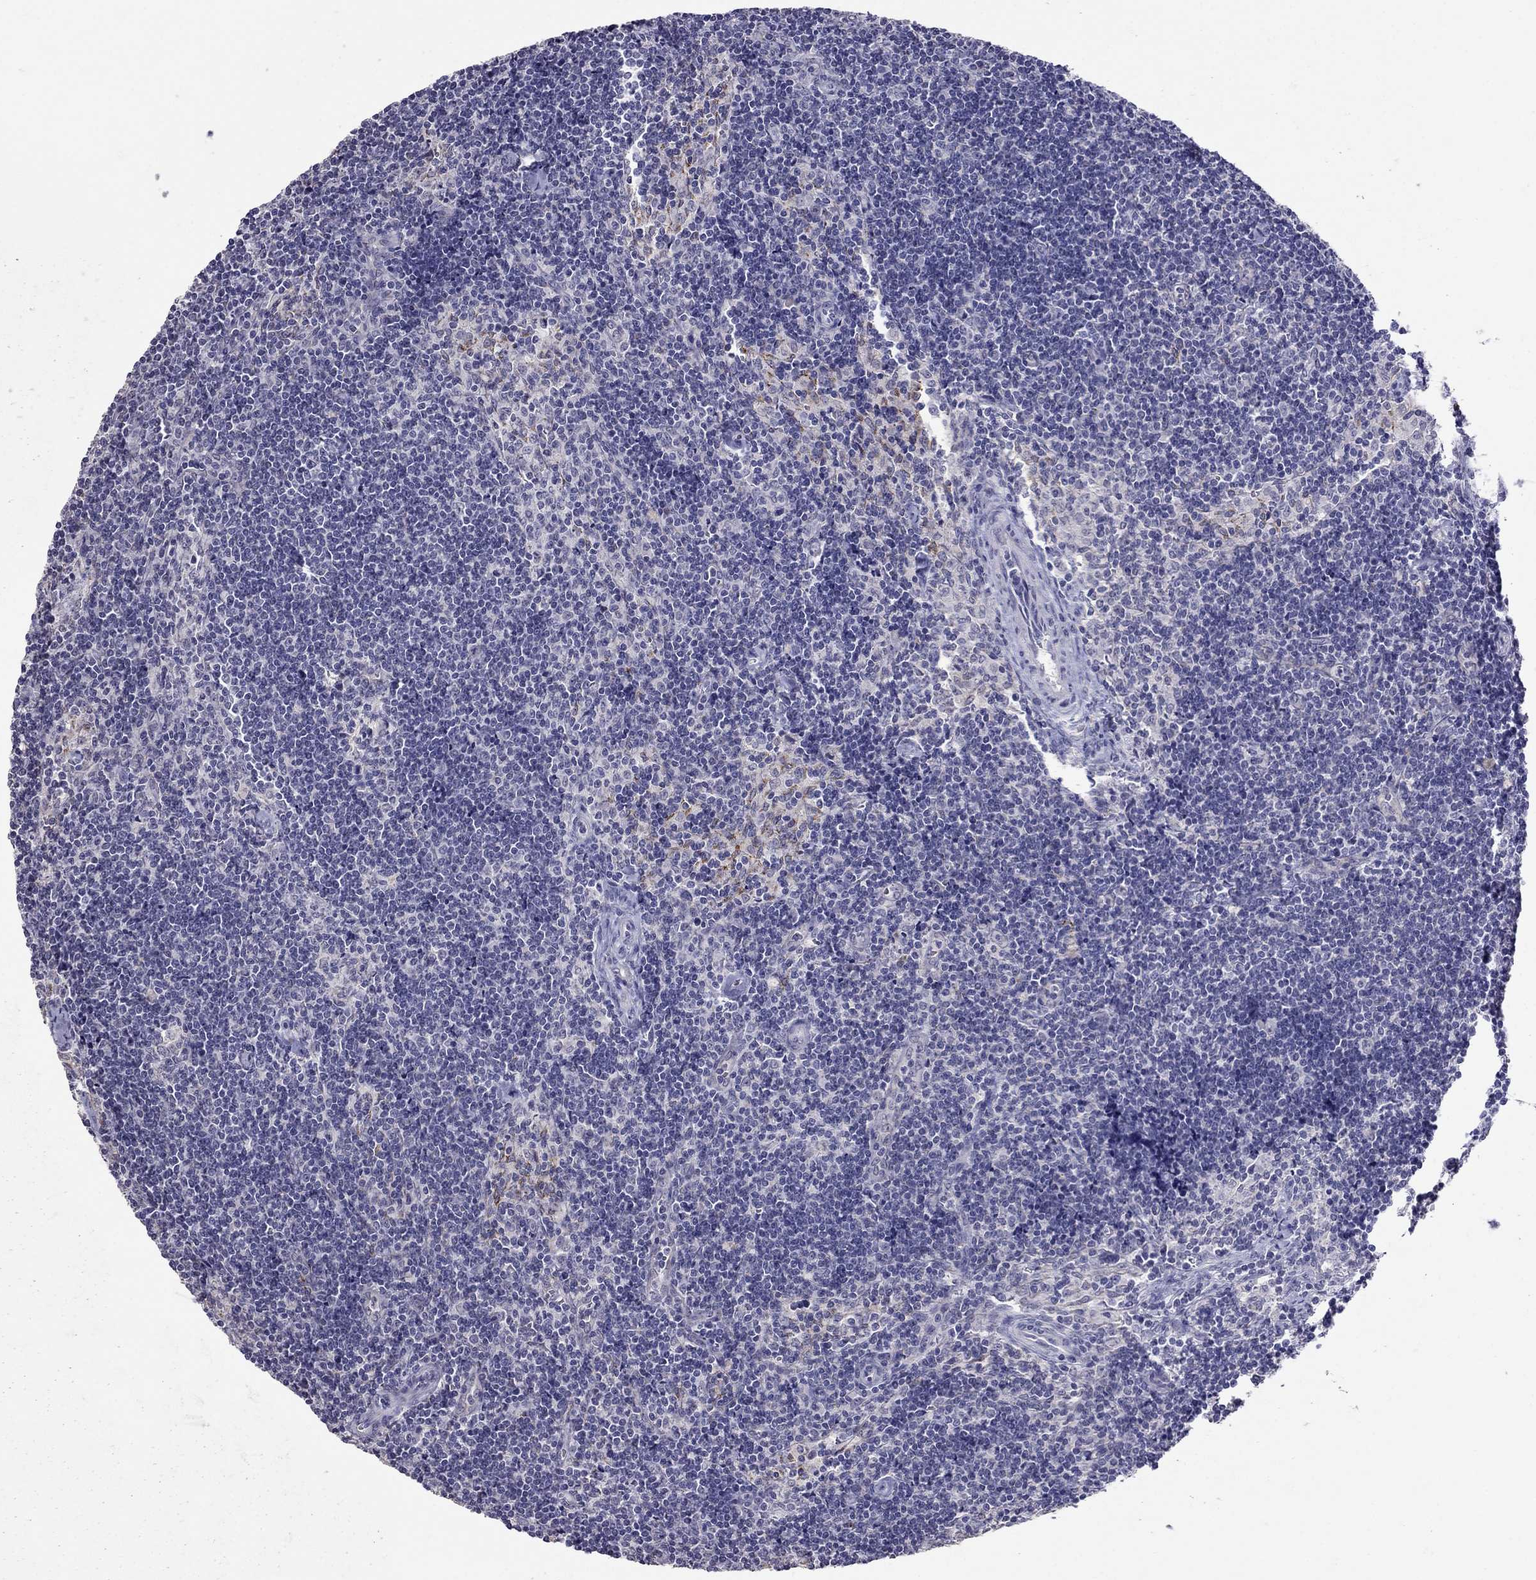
{"staining": {"intensity": "negative", "quantity": "none", "location": "none"}, "tissue": "lymph node", "cell_type": "Germinal center cells", "image_type": "normal", "snomed": [{"axis": "morphology", "description": "Normal tissue, NOS"}, {"axis": "topography", "description": "Lymph node"}], "caption": "IHC image of benign human lymph node stained for a protein (brown), which reveals no positivity in germinal center cells. The staining is performed using DAB brown chromogen with nuclei counter-stained in using hematoxylin.", "gene": "MYO3B", "patient": {"sex": "female", "age": 51}}